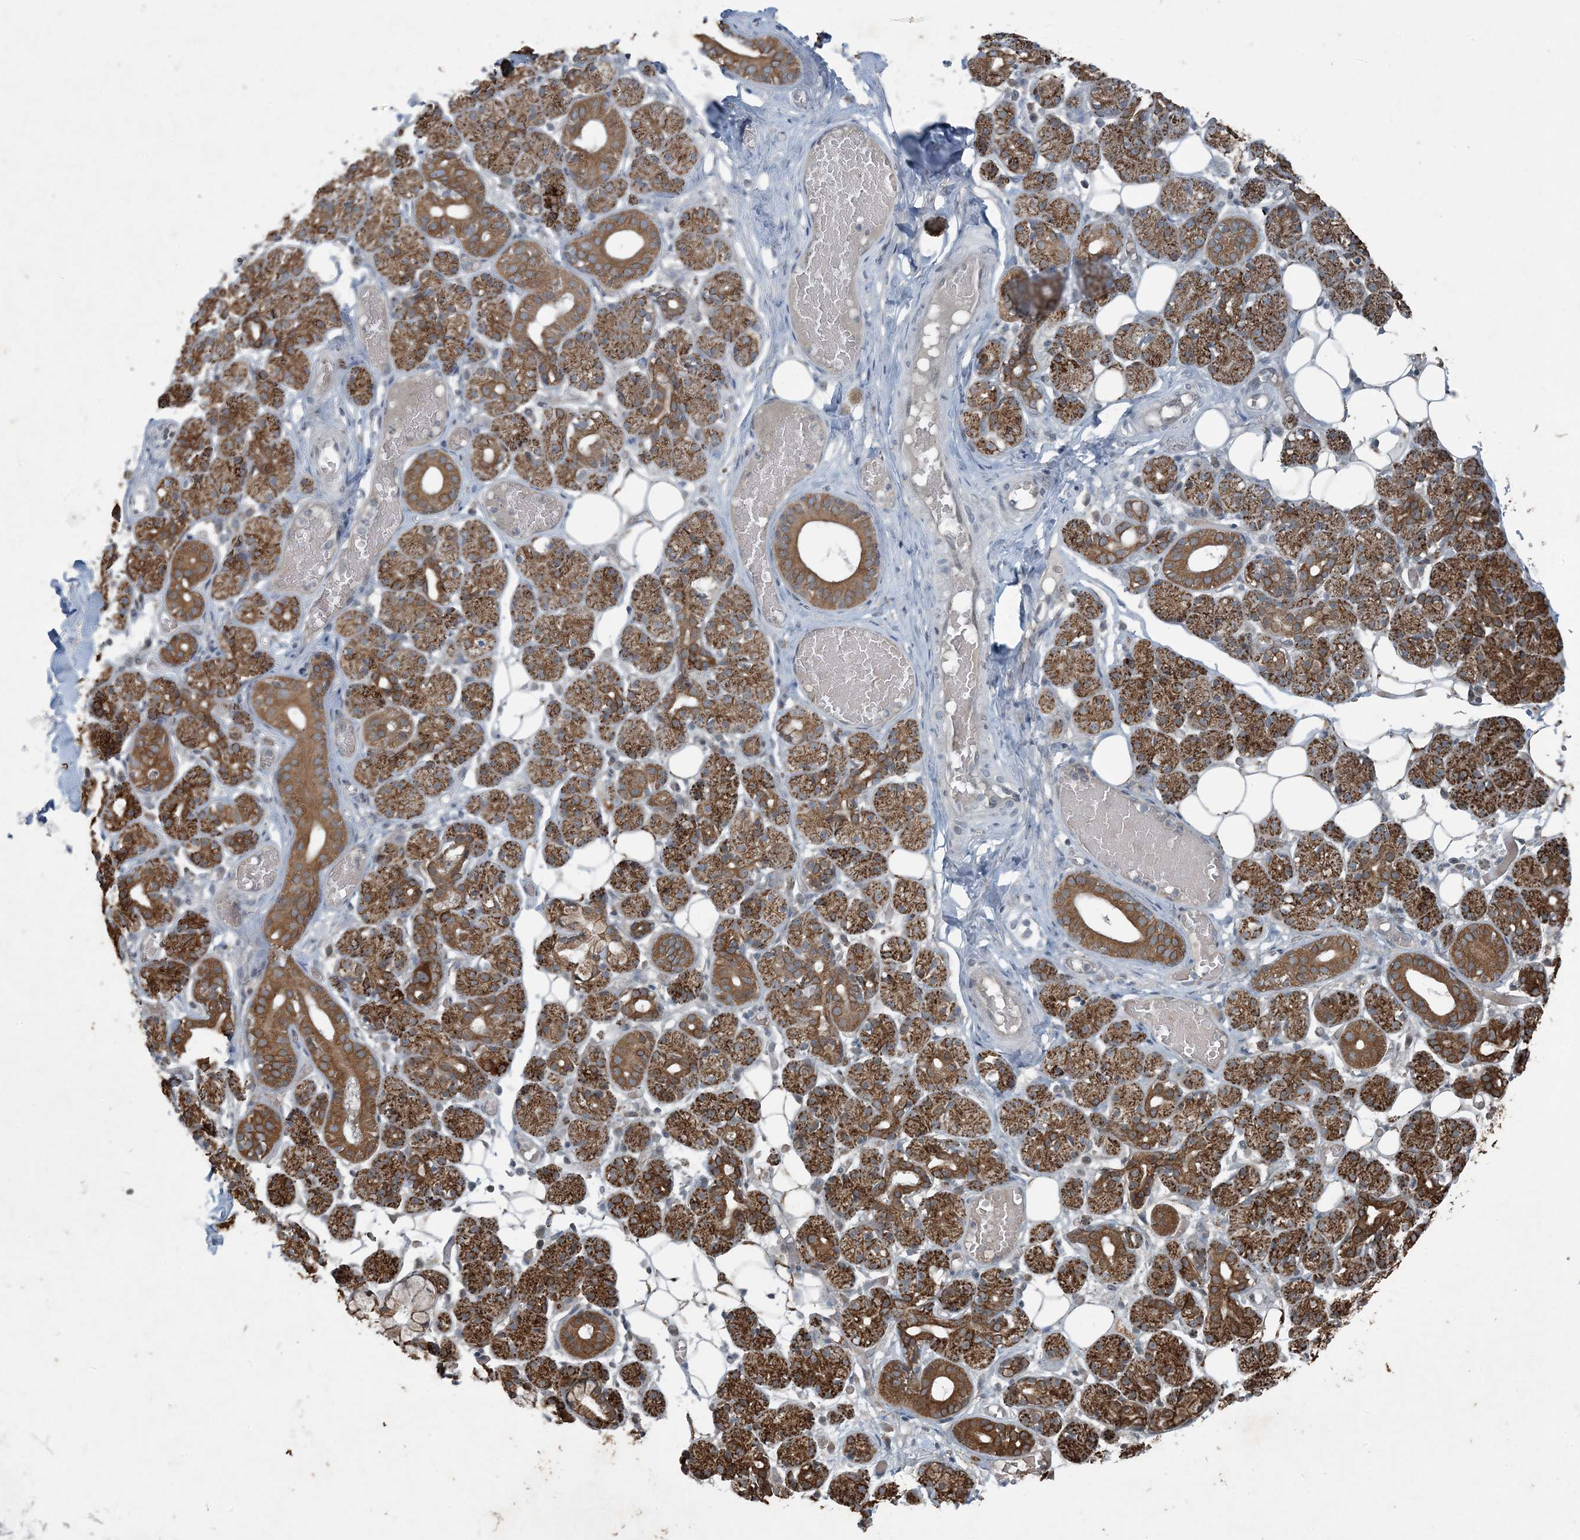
{"staining": {"intensity": "strong", "quantity": "25%-75%", "location": "cytoplasmic/membranous"}, "tissue": "salivary gland", "cell_type": "Glandular cells", "image_type": "normal", "snomed": [{"axis": "morphology", "description": "Normal tissue, NOS"}, {"axis": "topography", "description": "Salivary gland"}], "caption": "This micrograph displays IHC staining of normal human salivary gland, with high strong cytoplasmic/membranous expression in approximately 25%-75% of glandular cells.", "gene": "PC", "patient": {"sex": "male", "age": 63}}